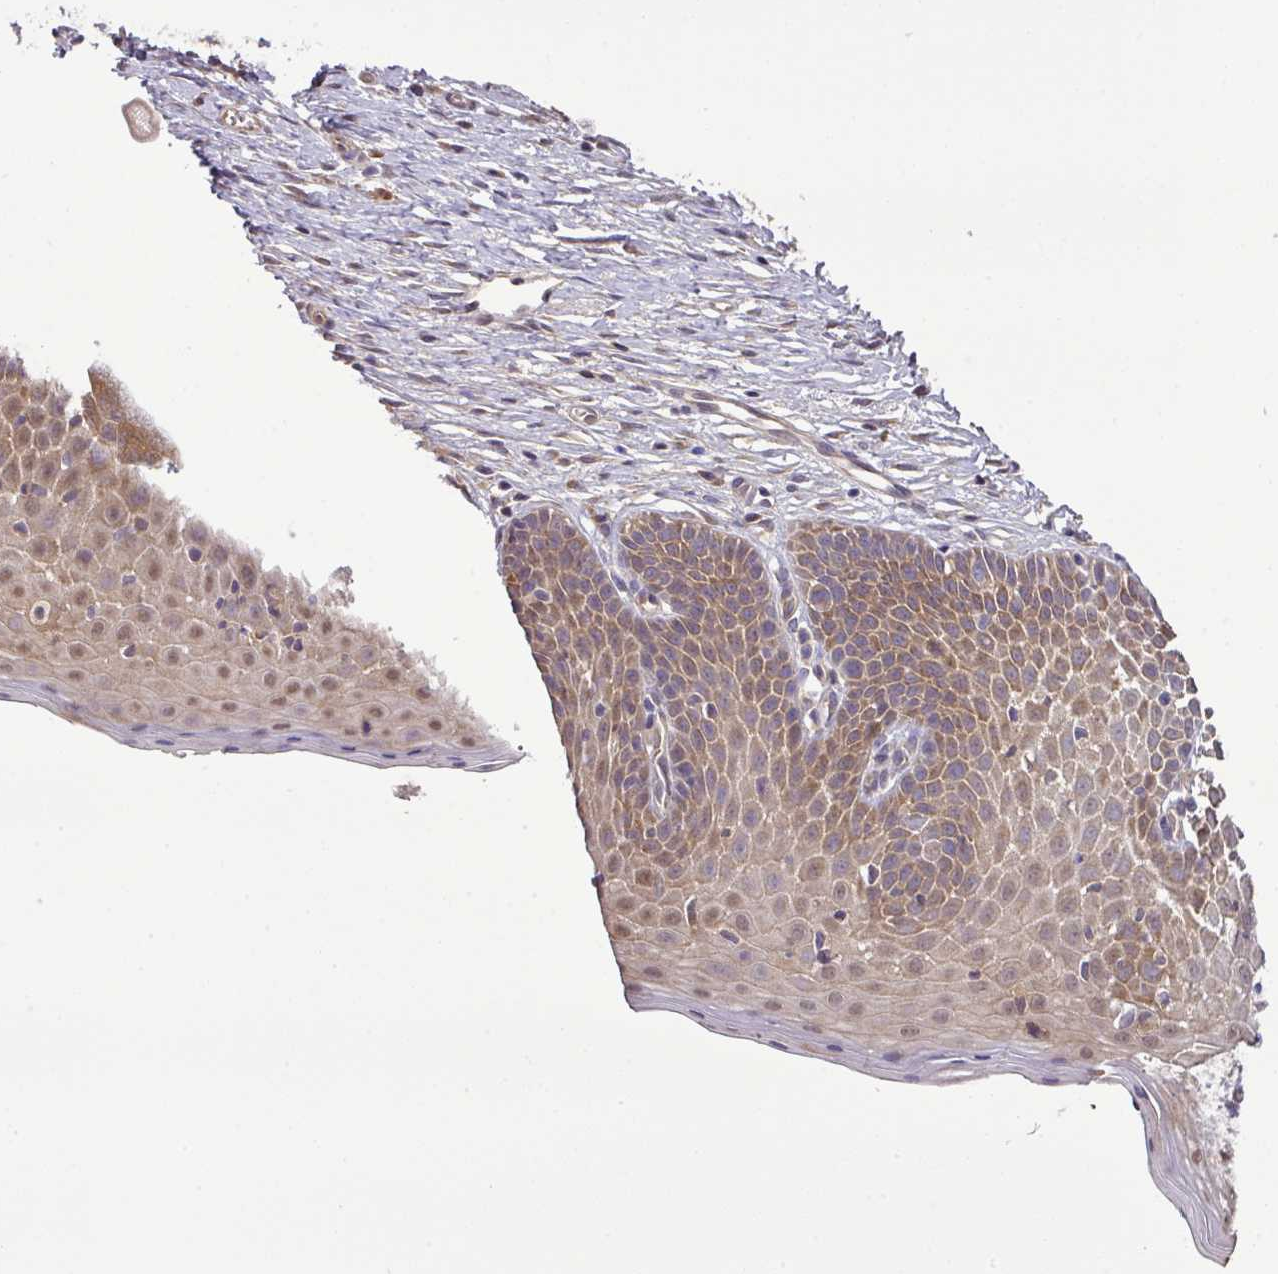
{"staining": {"intensity": "moderate", "quantity": "25%-75%", "location": "cytoplasmic/membranous"}, "tissue": "cervix", "cell_type": "Glandular cells", "image_type": "normal", "snomed": [{"axis": "morphology", "description": "Normal tissue, NOS"}, {"axis": "topography", "description": "Cervix"}], "caption": "Protein staining demonstrates moderate cytoplasmic/membranous expression in about 25%-75% of glandular cells in unremarkable cervix.", "gene": "TMEM107", "patient": {"sex": "female", "age": 36}}